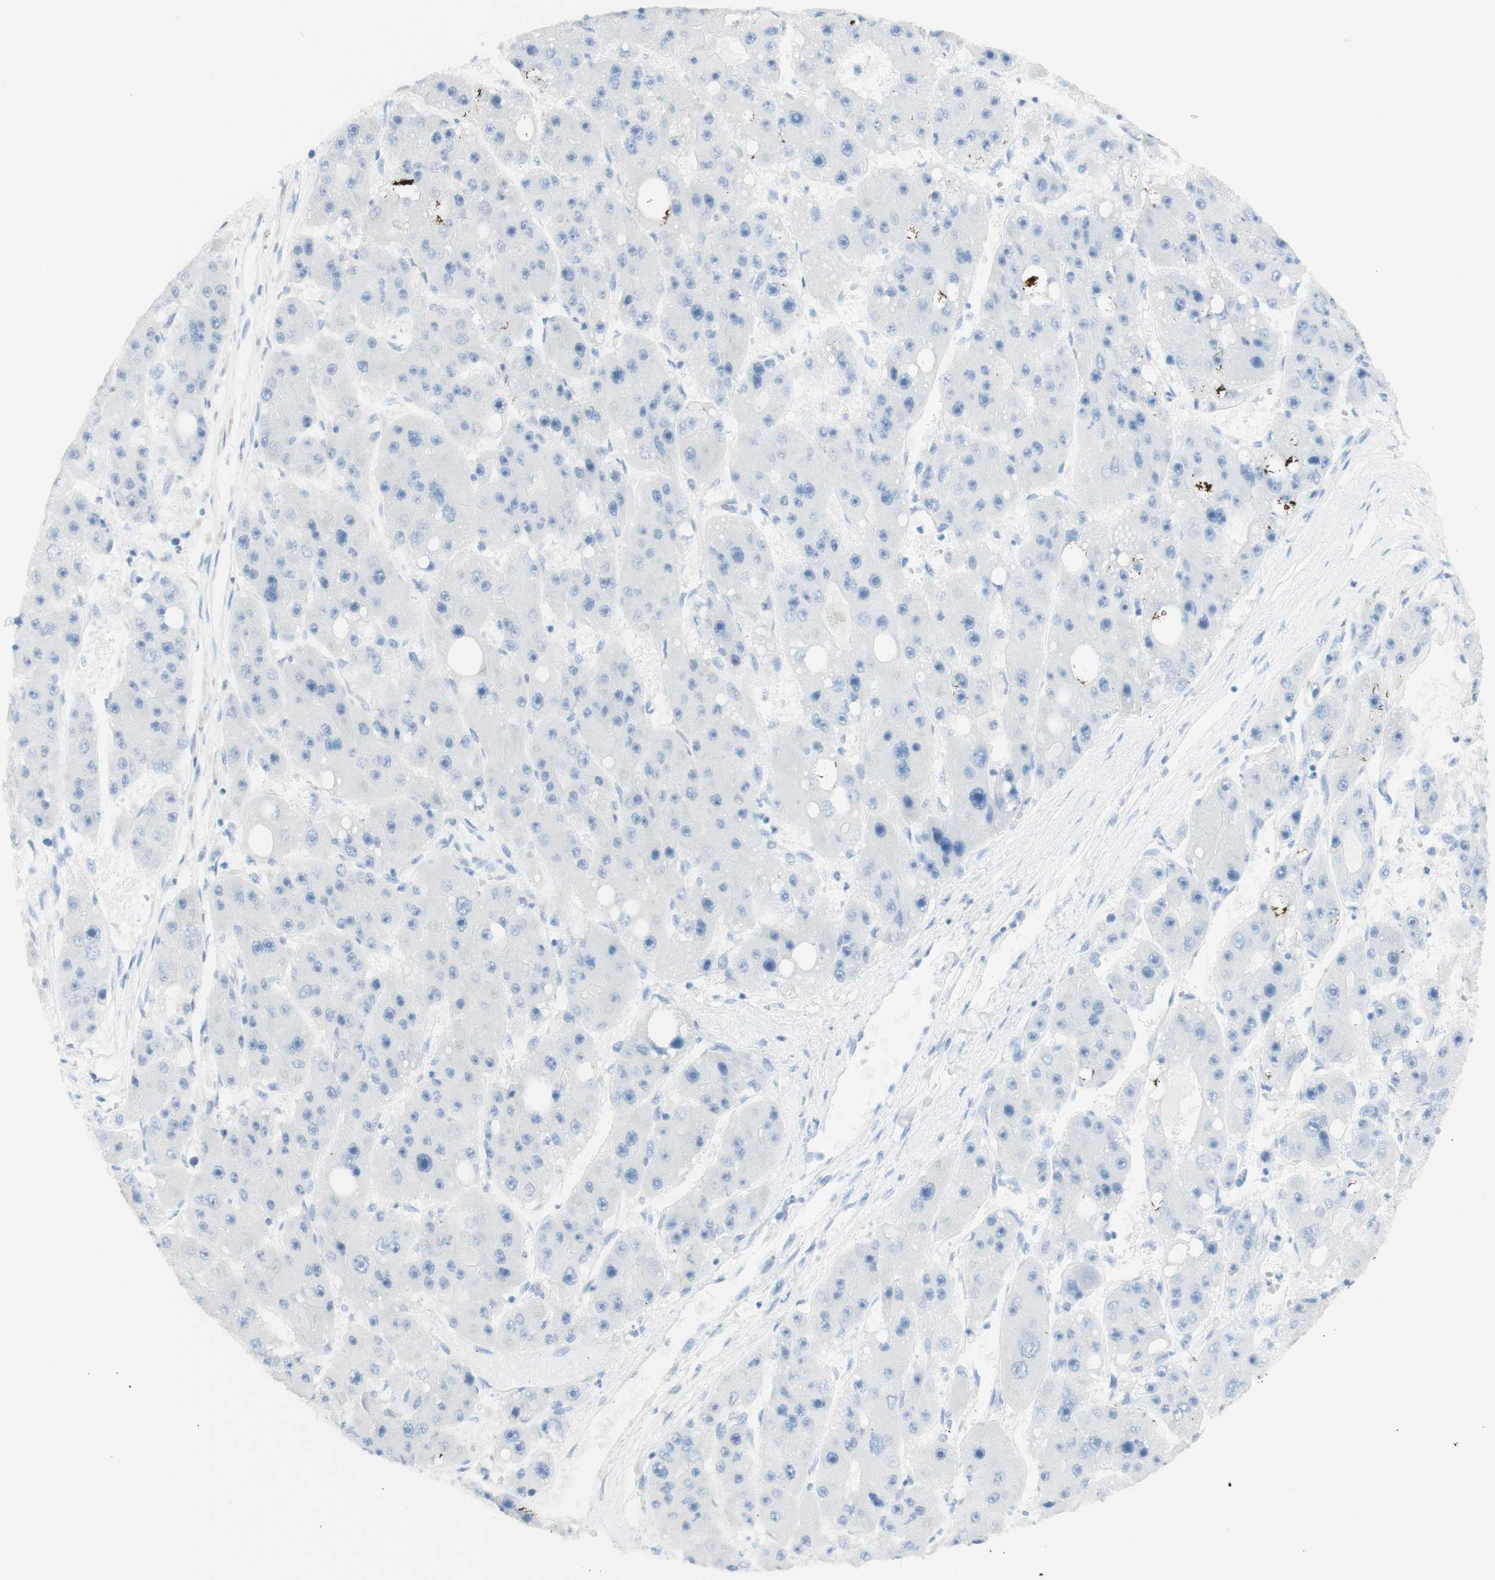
{"staining": {"intensity": "negative", "quantity": "none", "location": "none"}, "tissue": "liver cancer", "cell_type": "Tumor cells", "image_type": "cancer", "snomed": [{"axis": "morphology", "description": "Carcinoma, Hepatocellular, NOS"}, {"axis": "topography", "description": "Liver"}], "caption": "Human liver hepatocellular carcinoma stained for a protein using immunohistochemistry (IHC) exhibits no expression in tumor cells.", "gene": "TPO", "patient": {"sex": "female", "age": 61}}